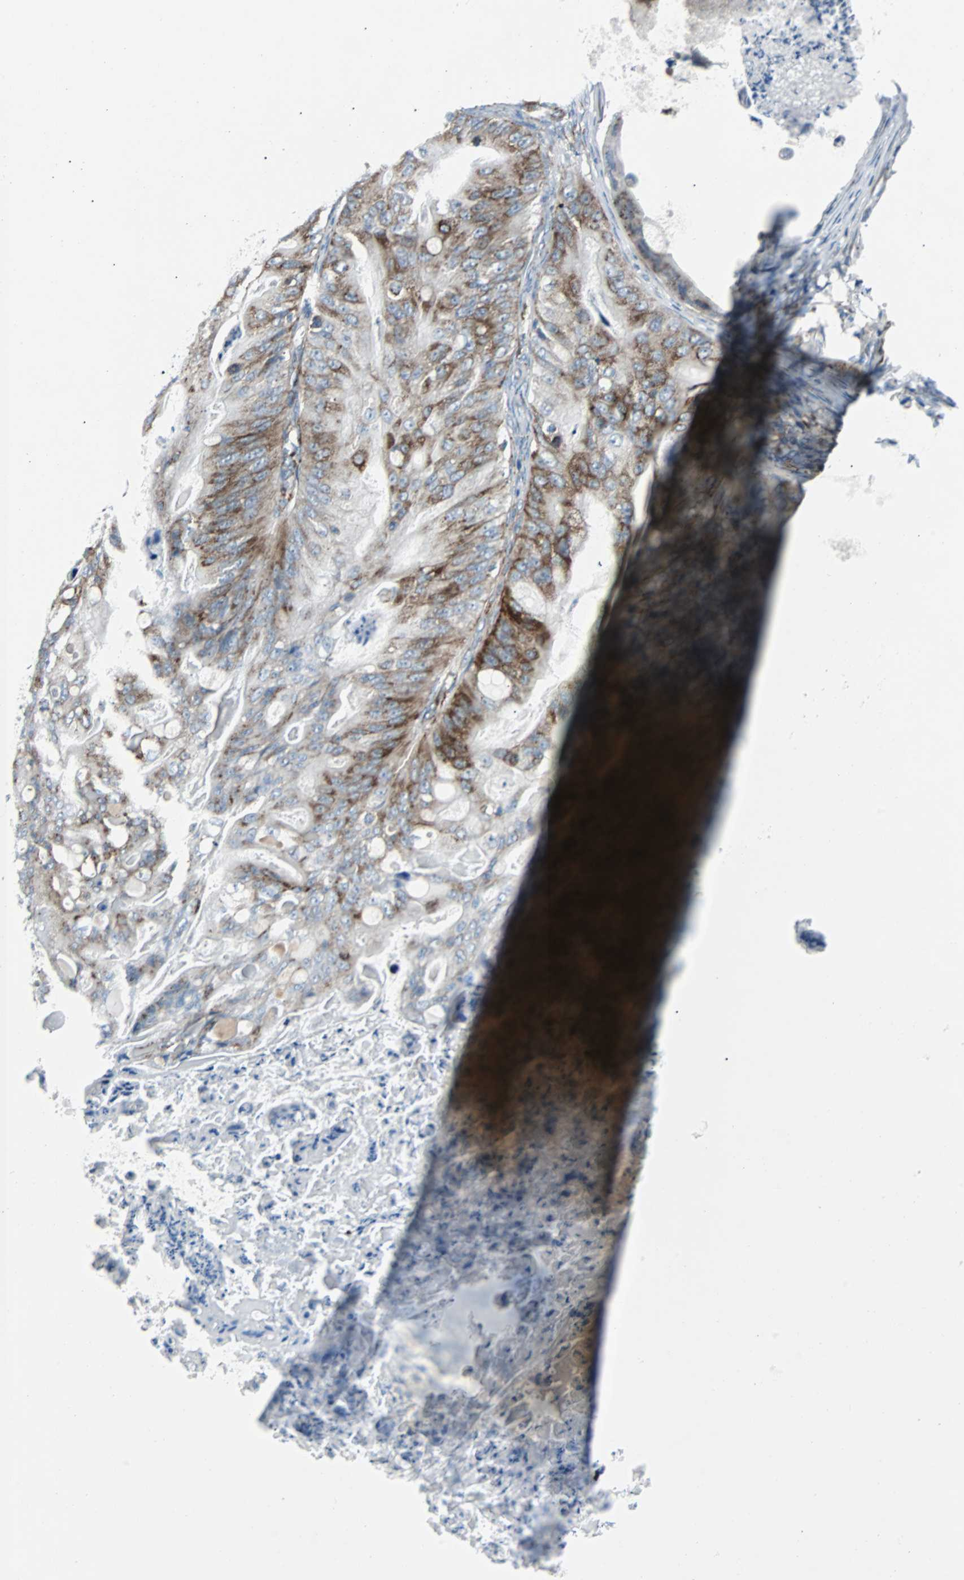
{"staining": {"intensity": "moderate", "quantity": ">75%", "location": "cytoplasmic/membranous"}, "tissue": "ovarian cancer", "cell_type": "Tumor cells", "image_type": "cancer", "snomed": [{"axis": "morphology", "description": "Cystadenocarcinoma, mucinous, NOS"}, {"axis": "topography", "description": "Ovary"}], "caption": "Tumor cells show medium levels of moderate cytoplasmic/membranous staining in about >75% of cells in human mucinous cystadenocarcinoma (ovarian).", "gene": "BBC3", "patient": {"sex": "female", "age": 36}}